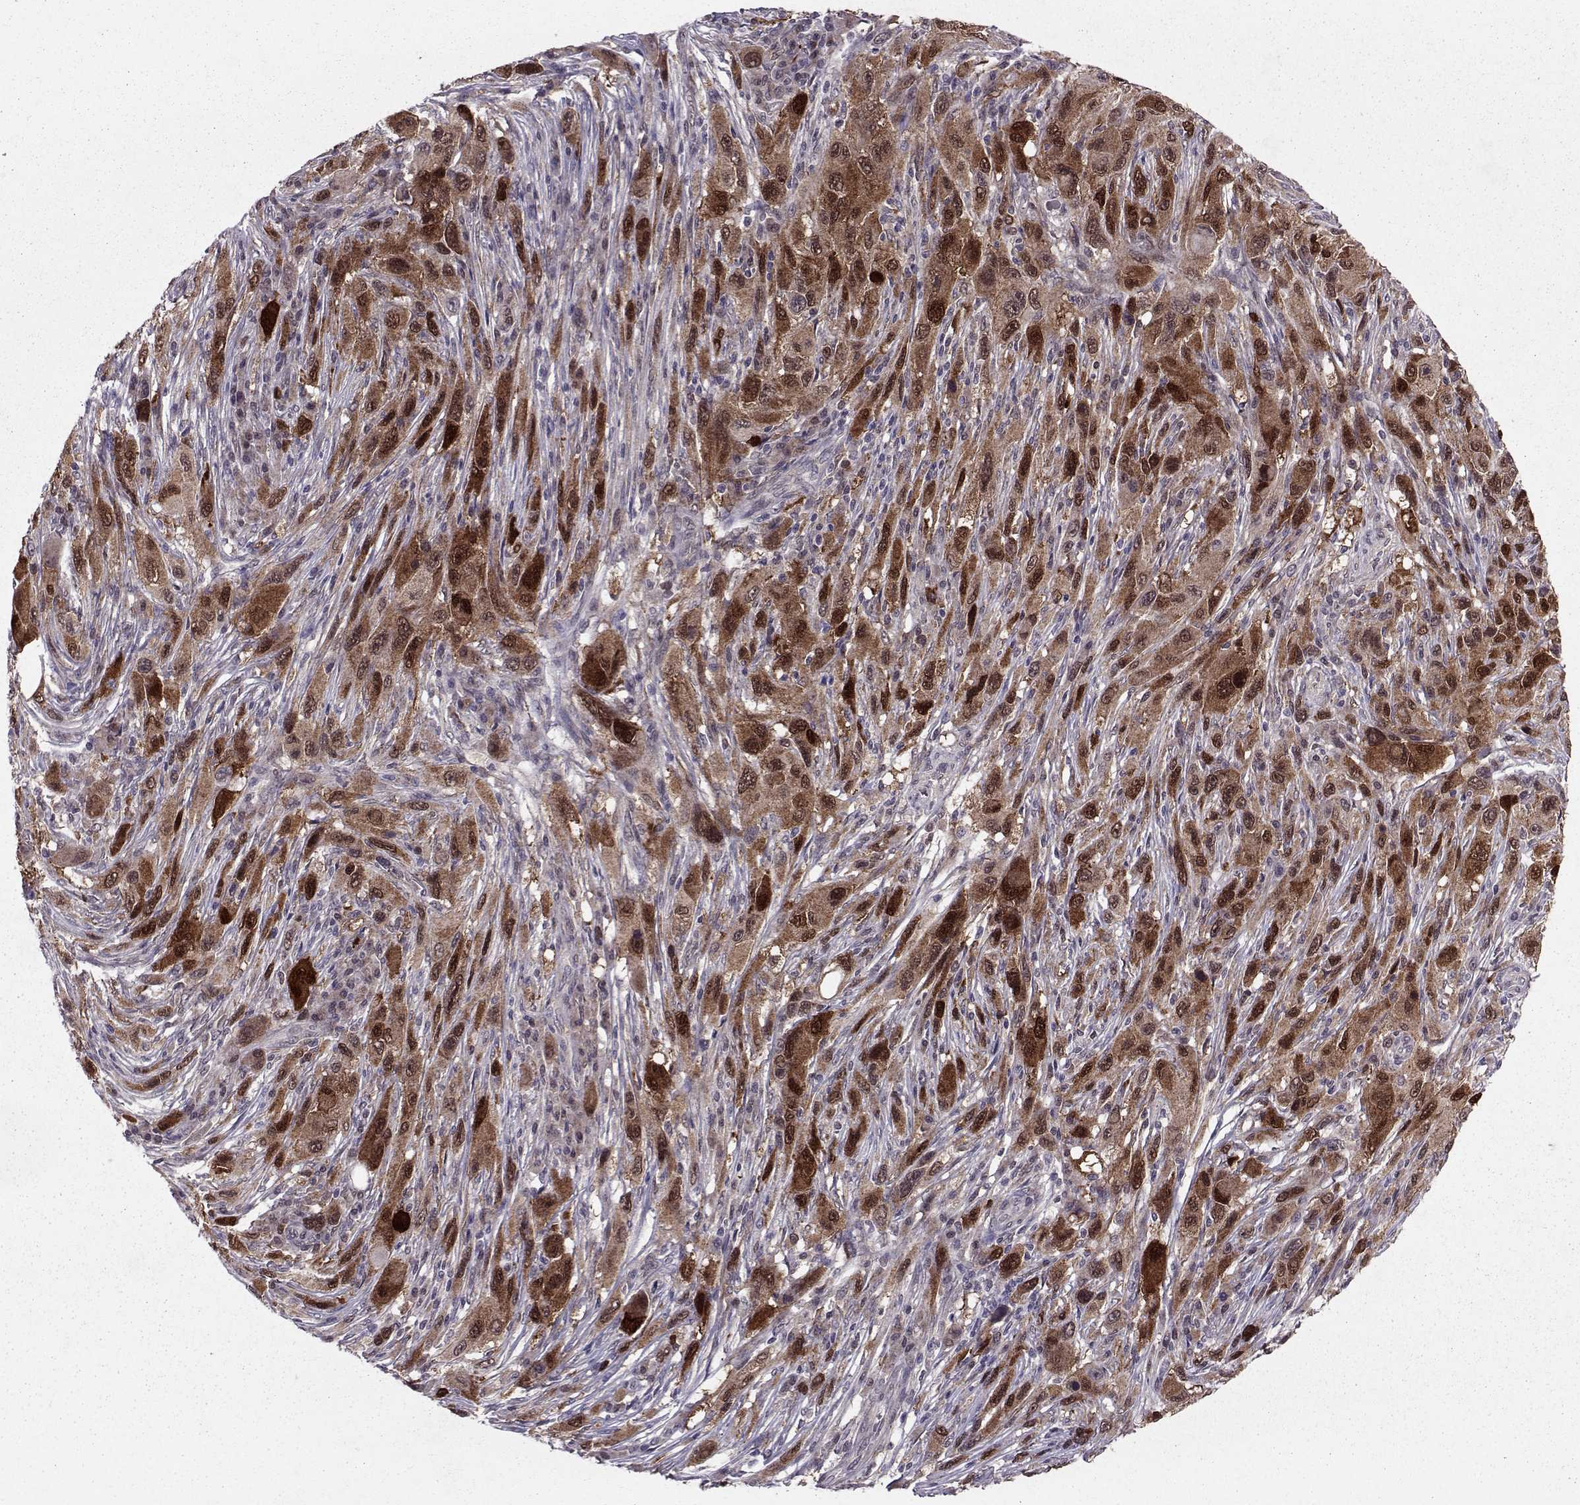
{"staining": {"intensity": "moderate", "quantity": ">75%", "location": "cytoplasmic/membranous,nuclear"}, "tissue": "melanoma", "cell_type": "Tumor cells", "image_type": "cancer", "snomed": [{"axis": "morphology", "description": "Malignant melanoma, NOS"}, {"axis": "topography", "description": "Skin"}], "caption": "An image of human melanoma stained for a protein exhibits moderate cytoplasmic/membranous and nuclear brown staining in tumor cells.", "gene": "CDK4", "patient": {"sex": "male", "age": 53}}